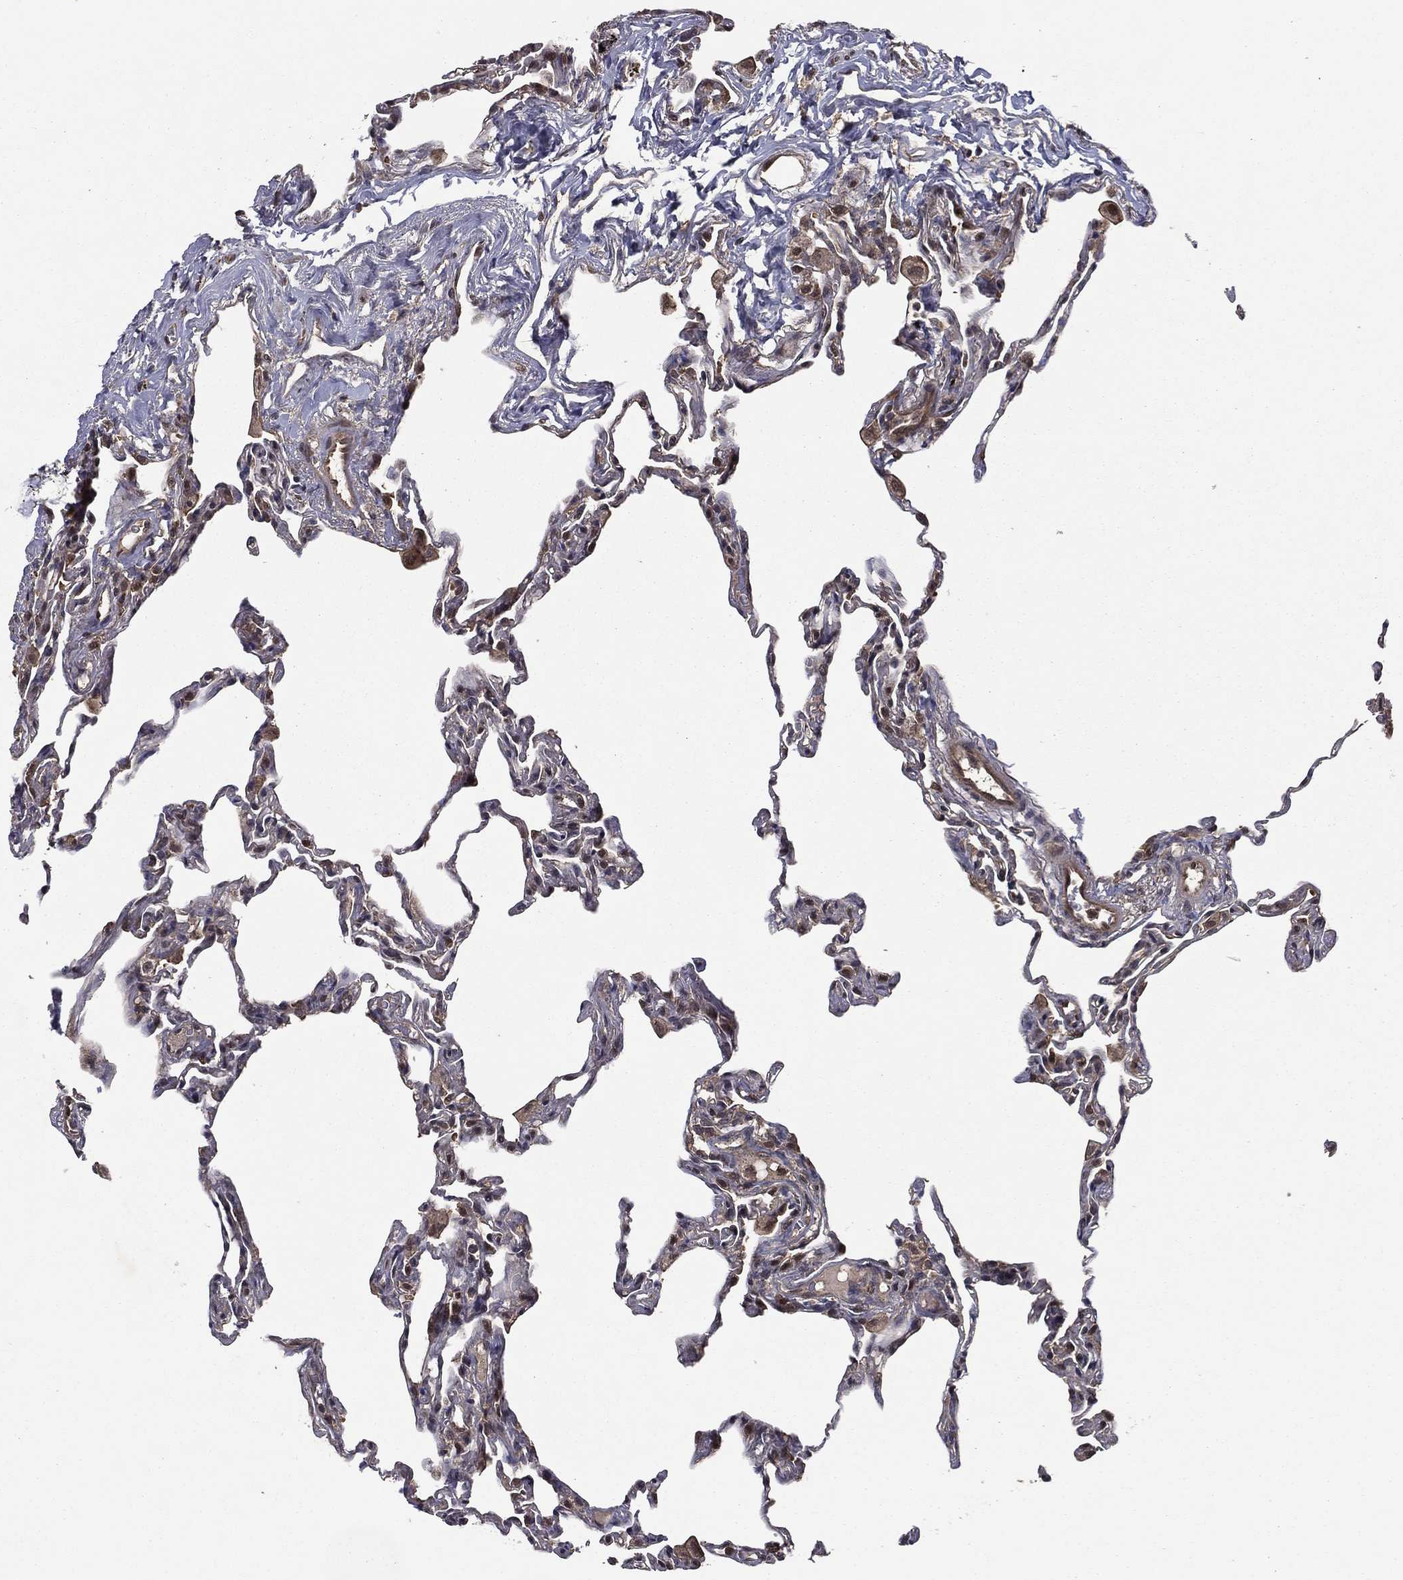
{"staining": {"intensity": "weak", "quantity": "25%-75%", "location": "cytoplasmic/membranous"}, "tissue": "lung", "cell_type": "Alveolar cells", "image_type": "normal", "snomed": [{"axis": "morphology", "description": "Normal tissue, NOS"}, {"axis": "topography", "description": "Lung"}], "caption": "Immunohistochemical staining of benign human lung reveals 25%-75% levels of weak cytoplasmic/membranous protein expression in approximately 25%-75% of alveolar cells. The staining is performed using DAB brown chromogen to label protein expression. The nuclei are counter-stained blue using hematoxylin.", "gene": "FGD1", "patient": {"sex": "female", "age": 57}}